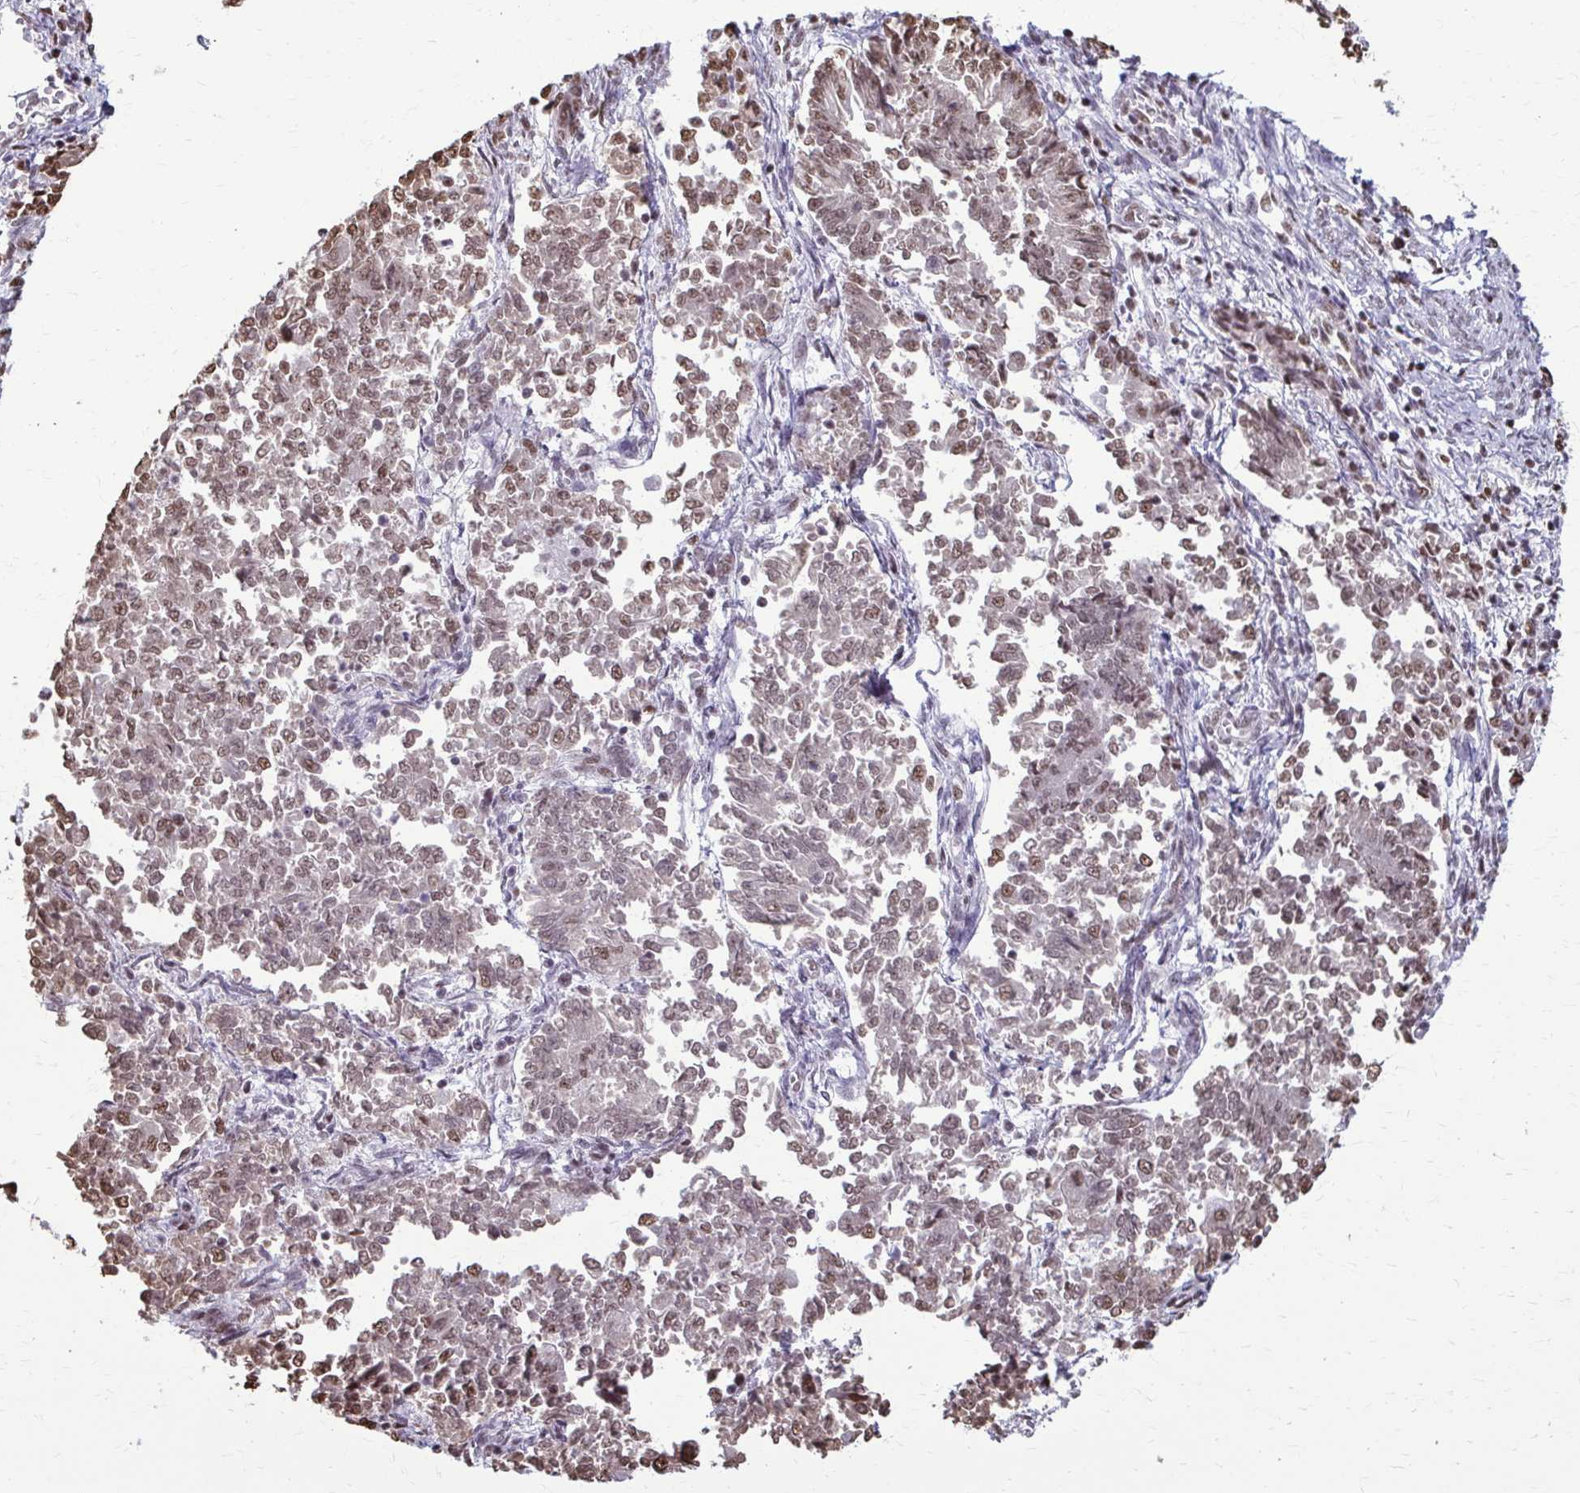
{"staining": {"intensity": "moderate", "quantity": ">75%", "location": "nuclear"}, "tissue": "endometrial cancer", "cell_type": "Tumor cells", "image_type": "cancer", "snomed": [{"axis": "morphology", "description": "Adenocarcinoma, NOS"}, {"axis": "topography", "description": "Endometrium"}], "caption": "High-magnification brightfield microscopy of endometrial cancer (adenocarcinoma) stained with DAB (3,3'-diaminobenzidine) (brown) and counterstained with hematoxylin (blue). tumor cells exhibit moderate nuclear positivity is seen in about>75% of cells.", "gene": "SNRPA", "patient": {"sex": "female", "age": 65}}